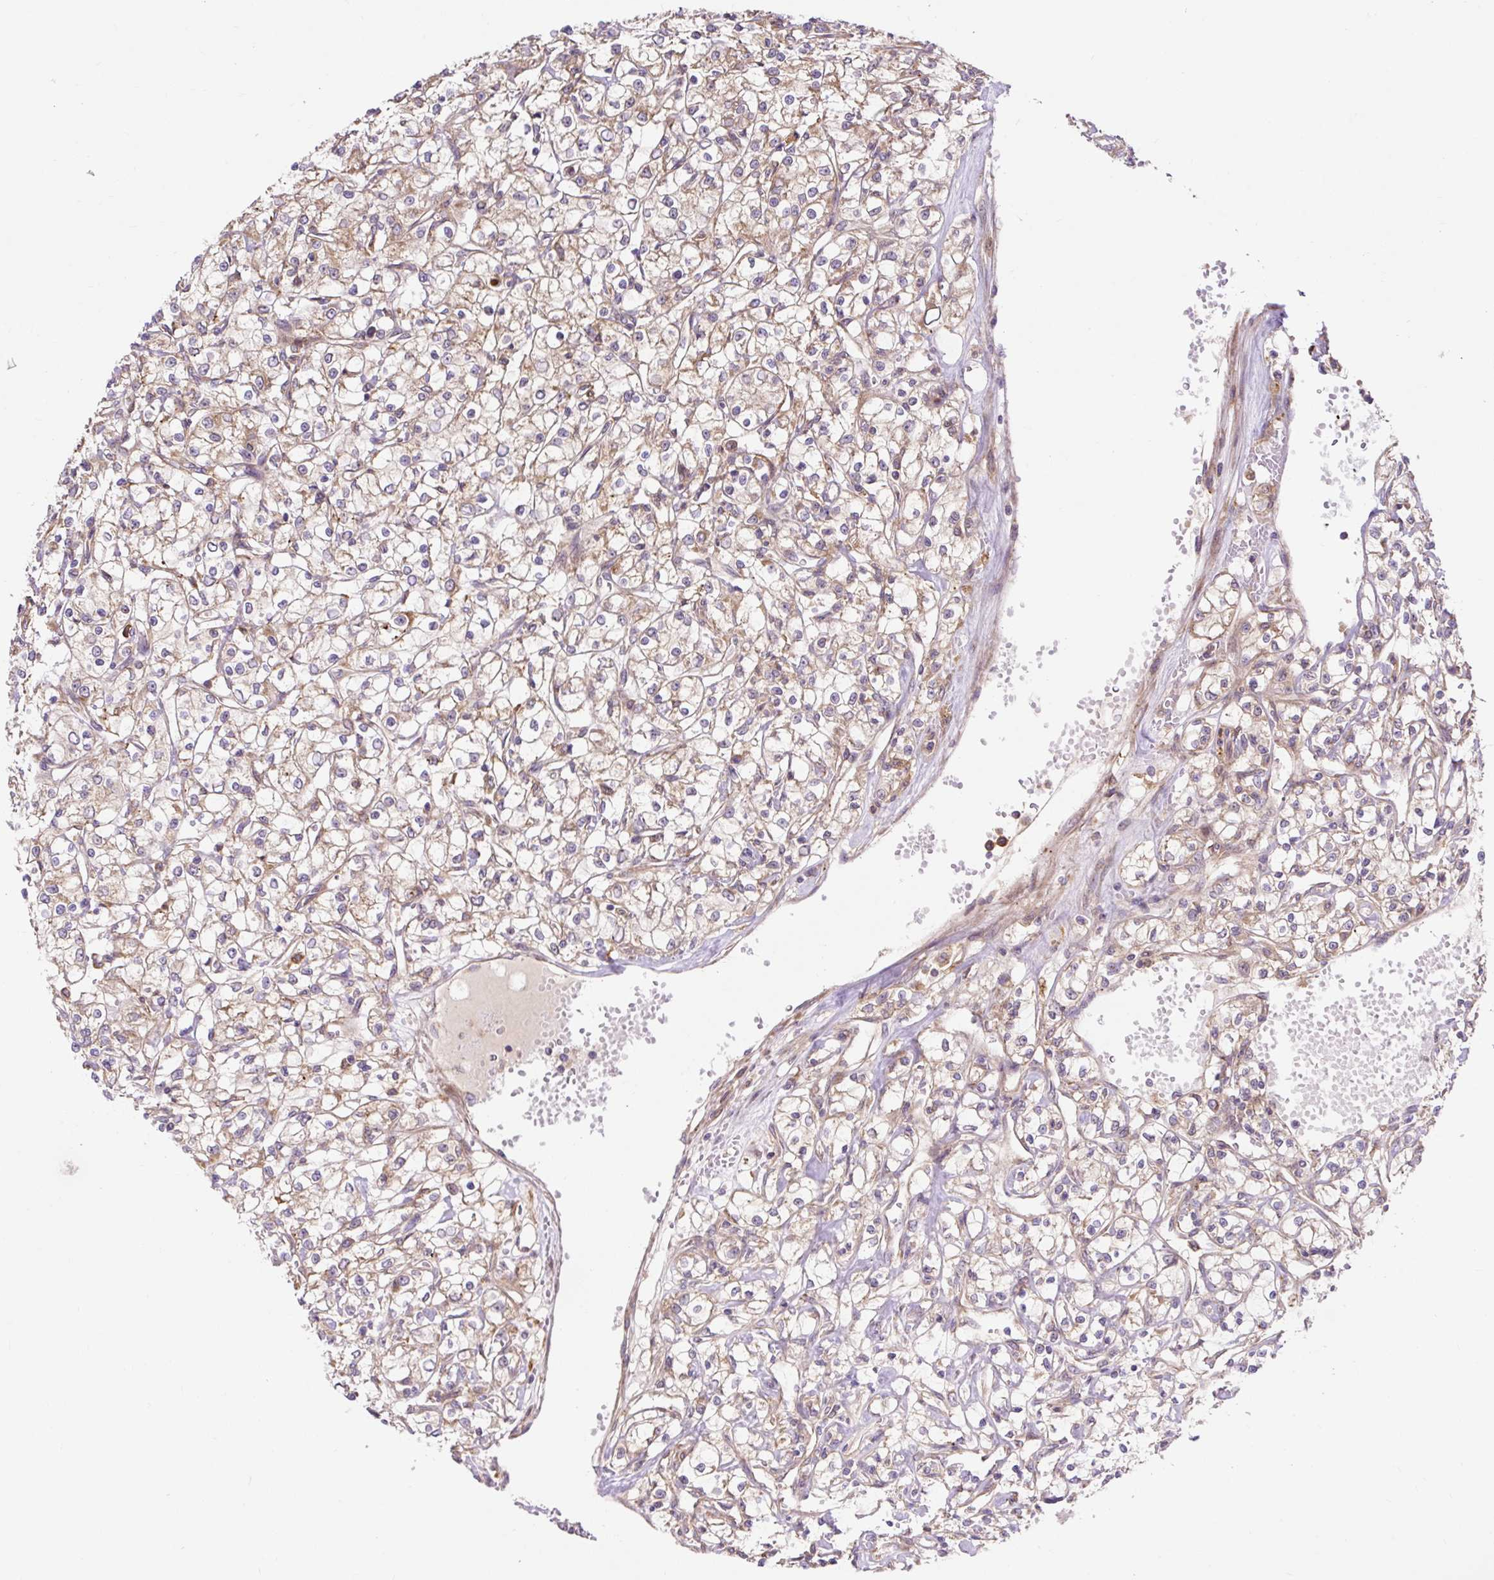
{"staining": {"intensity": "moderate", "quantity": ">75%", "location": "cytoplasmic/membranous"}, "tissue": "renal cancer", "cell_type": "Tumor cells", "image_type": "cancer", "snomed": [{"axis": "morphology", "description": "Adenocarcinoma, NOS"}, {"axis": "topography", "description": "Kidney"}], "caption": "Renal adenocarcinoma stained with DAB (3,3'-diaminobenzidine) immunohistochemistry shows medium levels of moderate cytoplasmic/membranous expression in about >75% of tumor cells. The staining is performed using DAB (3,3'-diaminobenzidine) brown chromogen to label protein expression. The nuclei are counter-stained blue using hematoxylin.", "gene": "TRIAP1", "patient": {"sex": "female", "age": 59}}